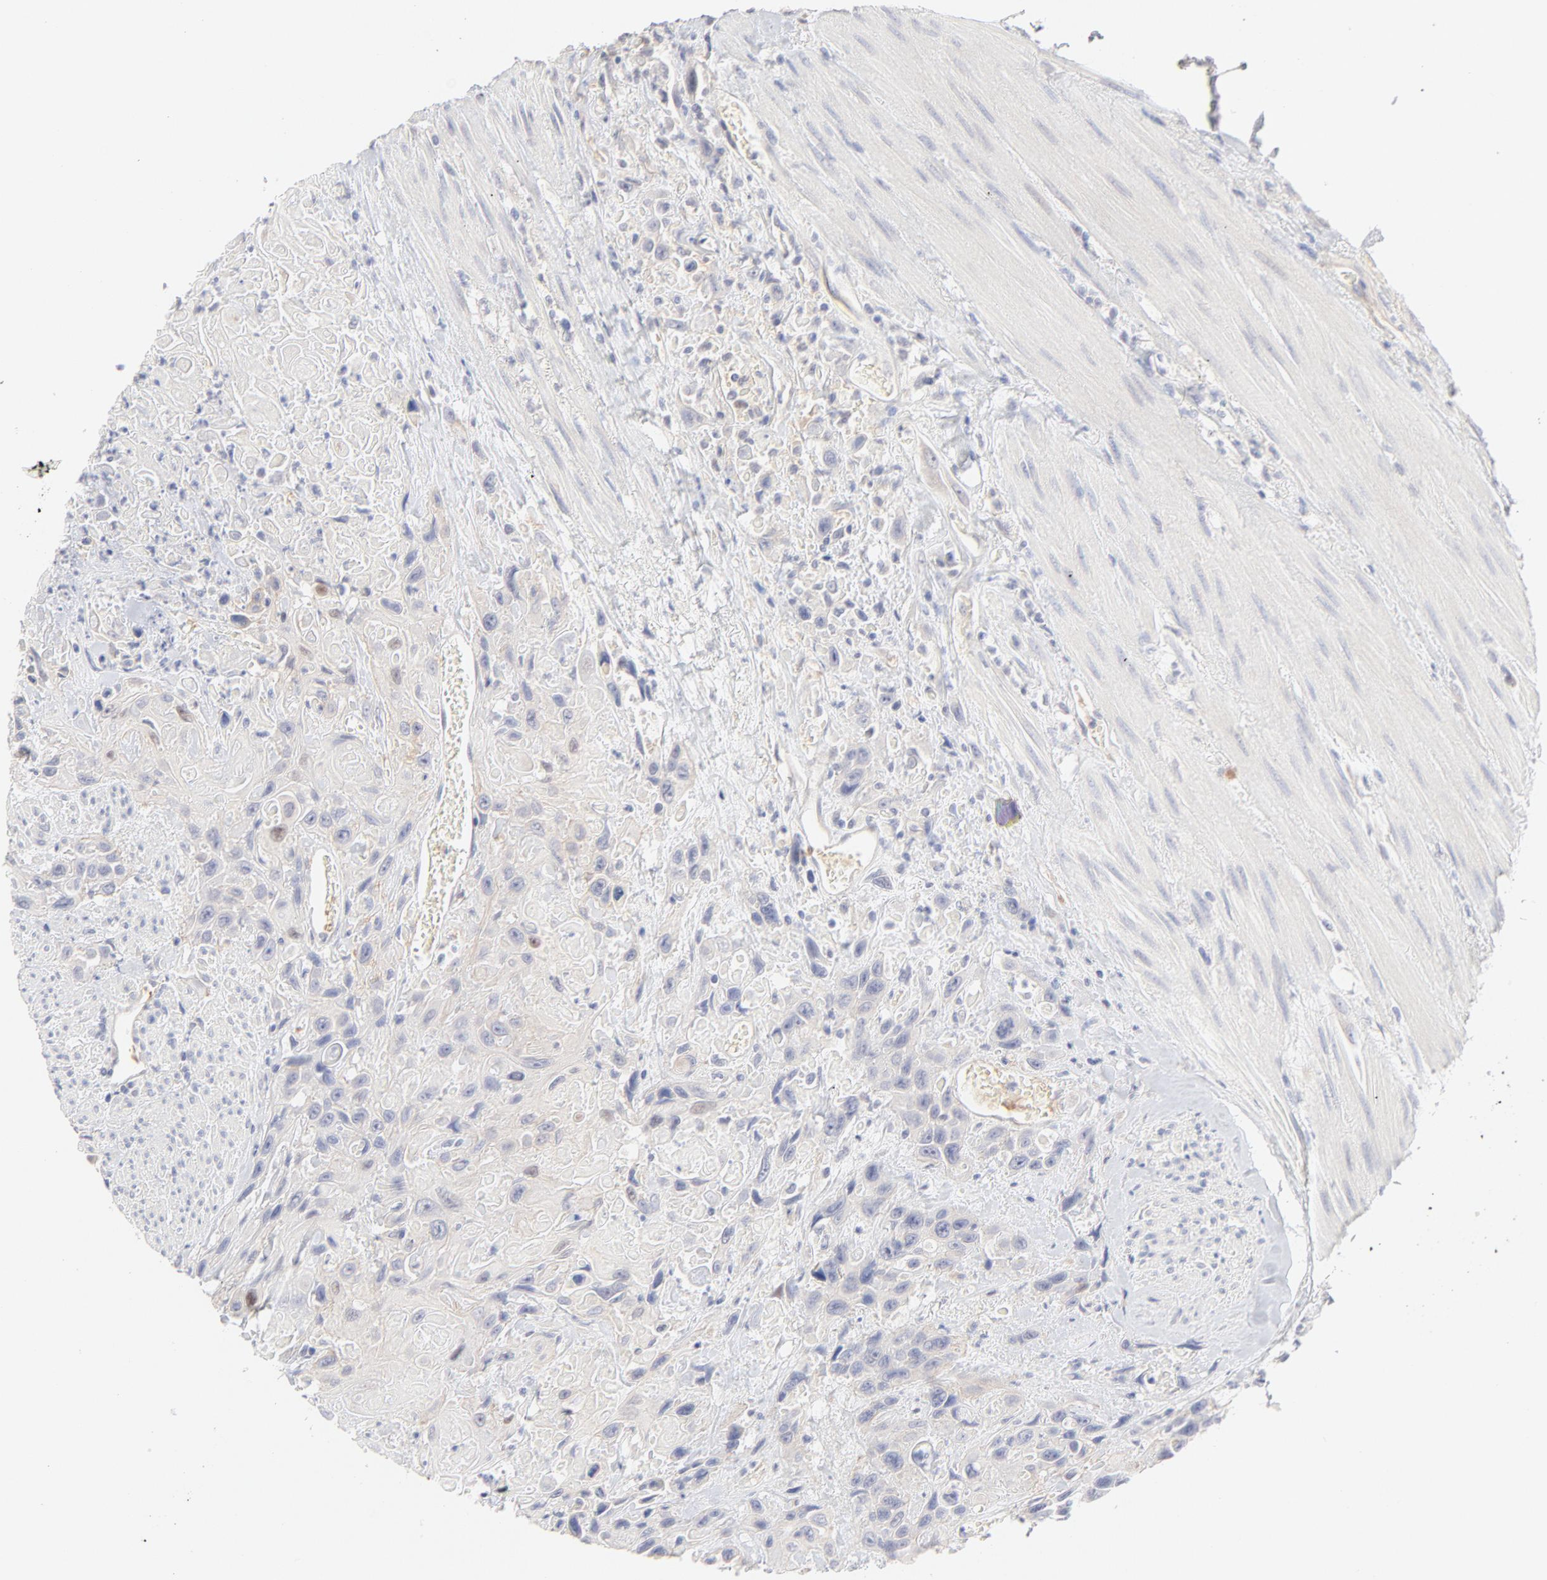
{"staining": {"intensity": "weak", "quantity": "25%-75%", "location": "nuclear"}, "tissue": "urothelial cancer", "cell_type": "Tumor cells", "image_type": "cancer", "snomed": [{"axis": "morphology", "description": "Urothelial carcinoma, High grade"}, {"axis": "topography", "description": "Urinary bladder"}], "caption": "About 25%-75% of tumor cells in human urothelial carcinoma (high-grade) demonstrate weak nuclear protein positivity as visualized by brown immunohistochemical staining.", "gene": "ELF3", "patient": {"sex": "female", "age": 84}}